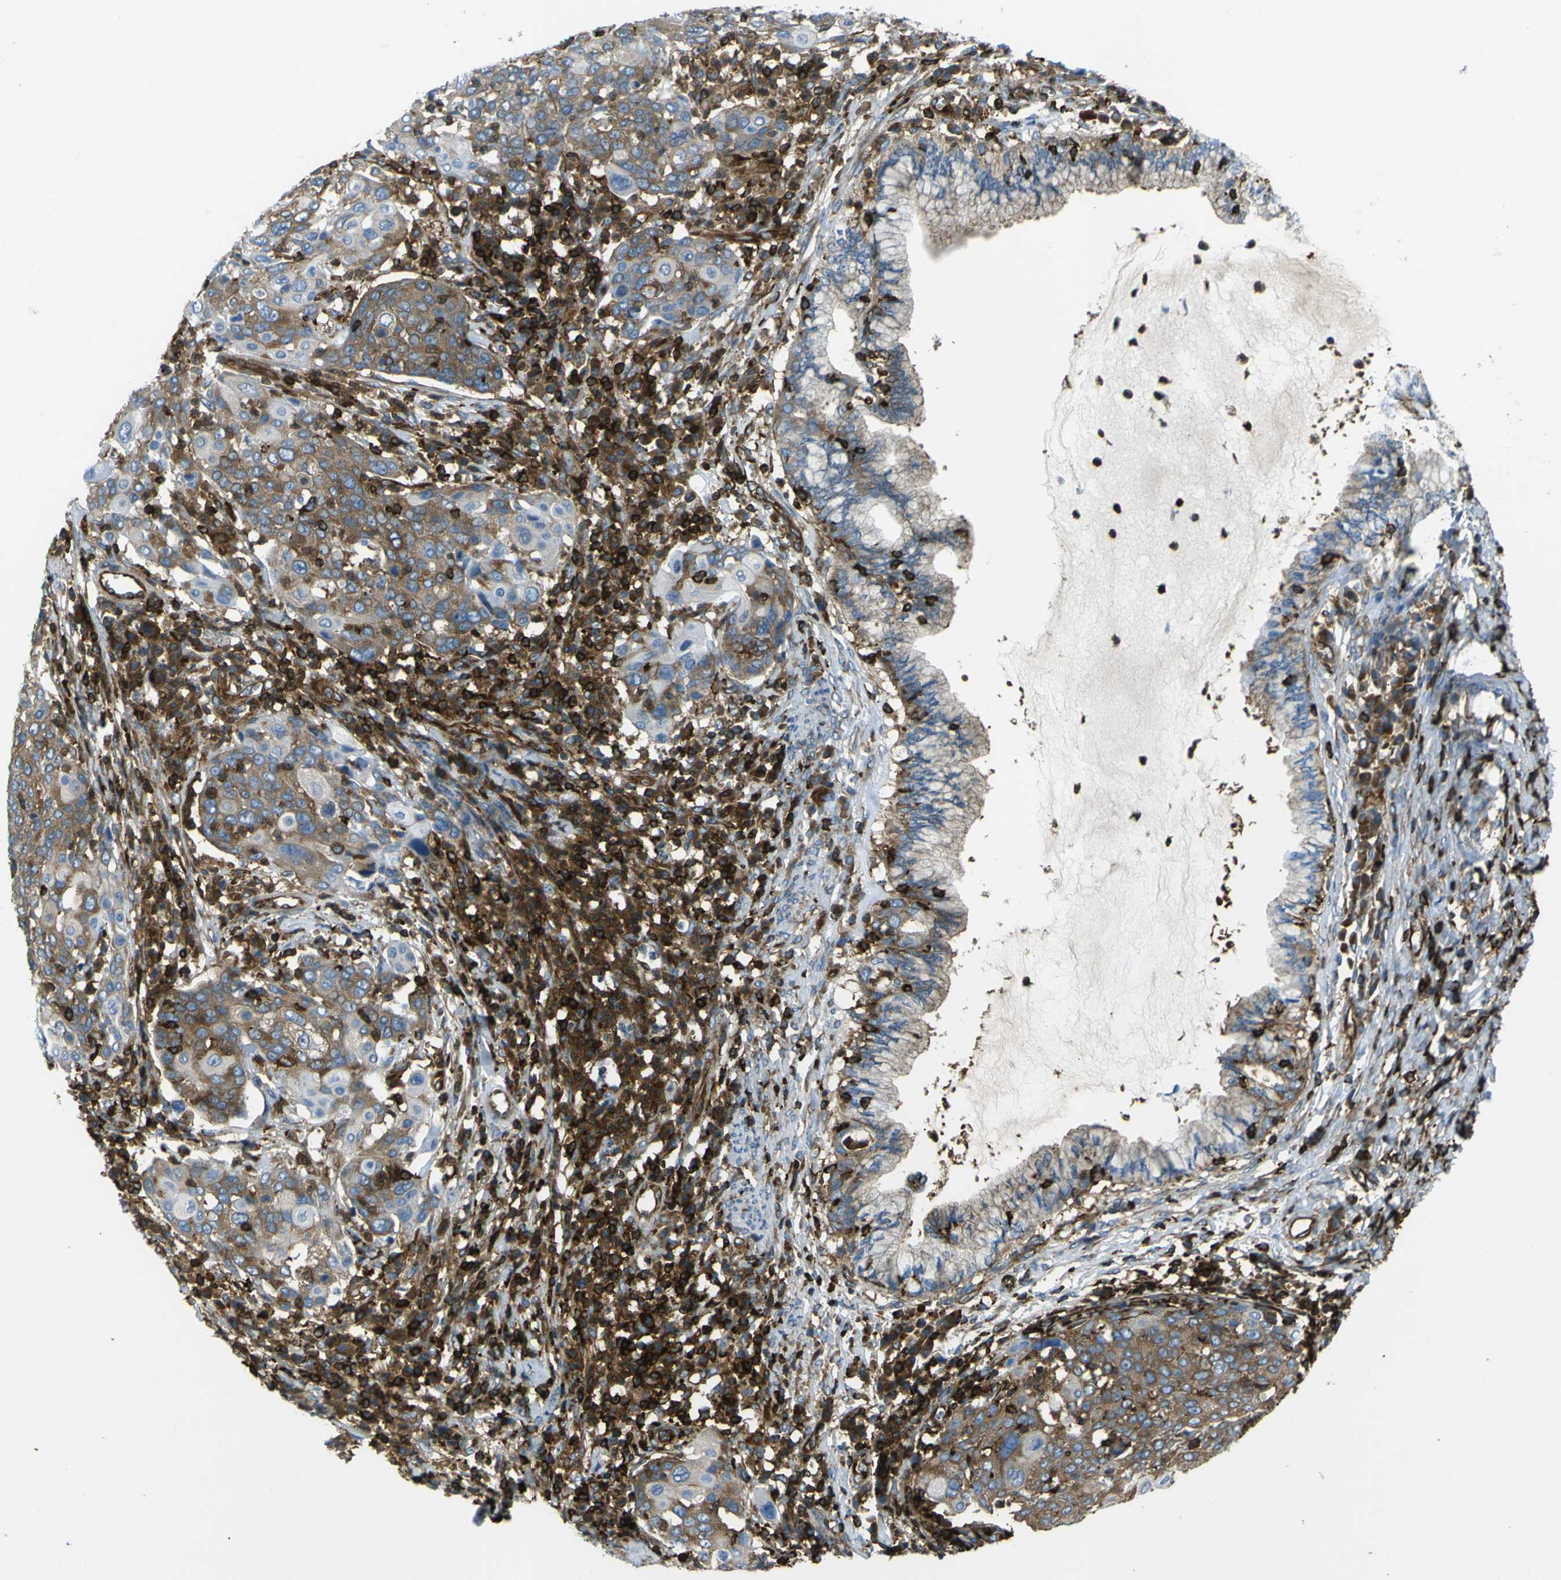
{"staining": {"intensity": "moderate", "quantity": ">75%", "location": "cytoplasmic/membranous"}, "tissue": "cervical cancer", "cell_type": "Tumor cells", "image_type": "cancer", "snomed": [{"axis": "morphology", "description": "Squamous cell carcinoma, NOS"}, {"axis": "topography", "description": "Cervix"}], "caption": "Protein expression analysis of human cervical cancer (squamous cell carcinoma) reveals moderate cytoplasmic/membranous expression in about >75% of tumor cells.", "gene": "ARHGEF1", "patient": {"sex": "female", "age": 40}}